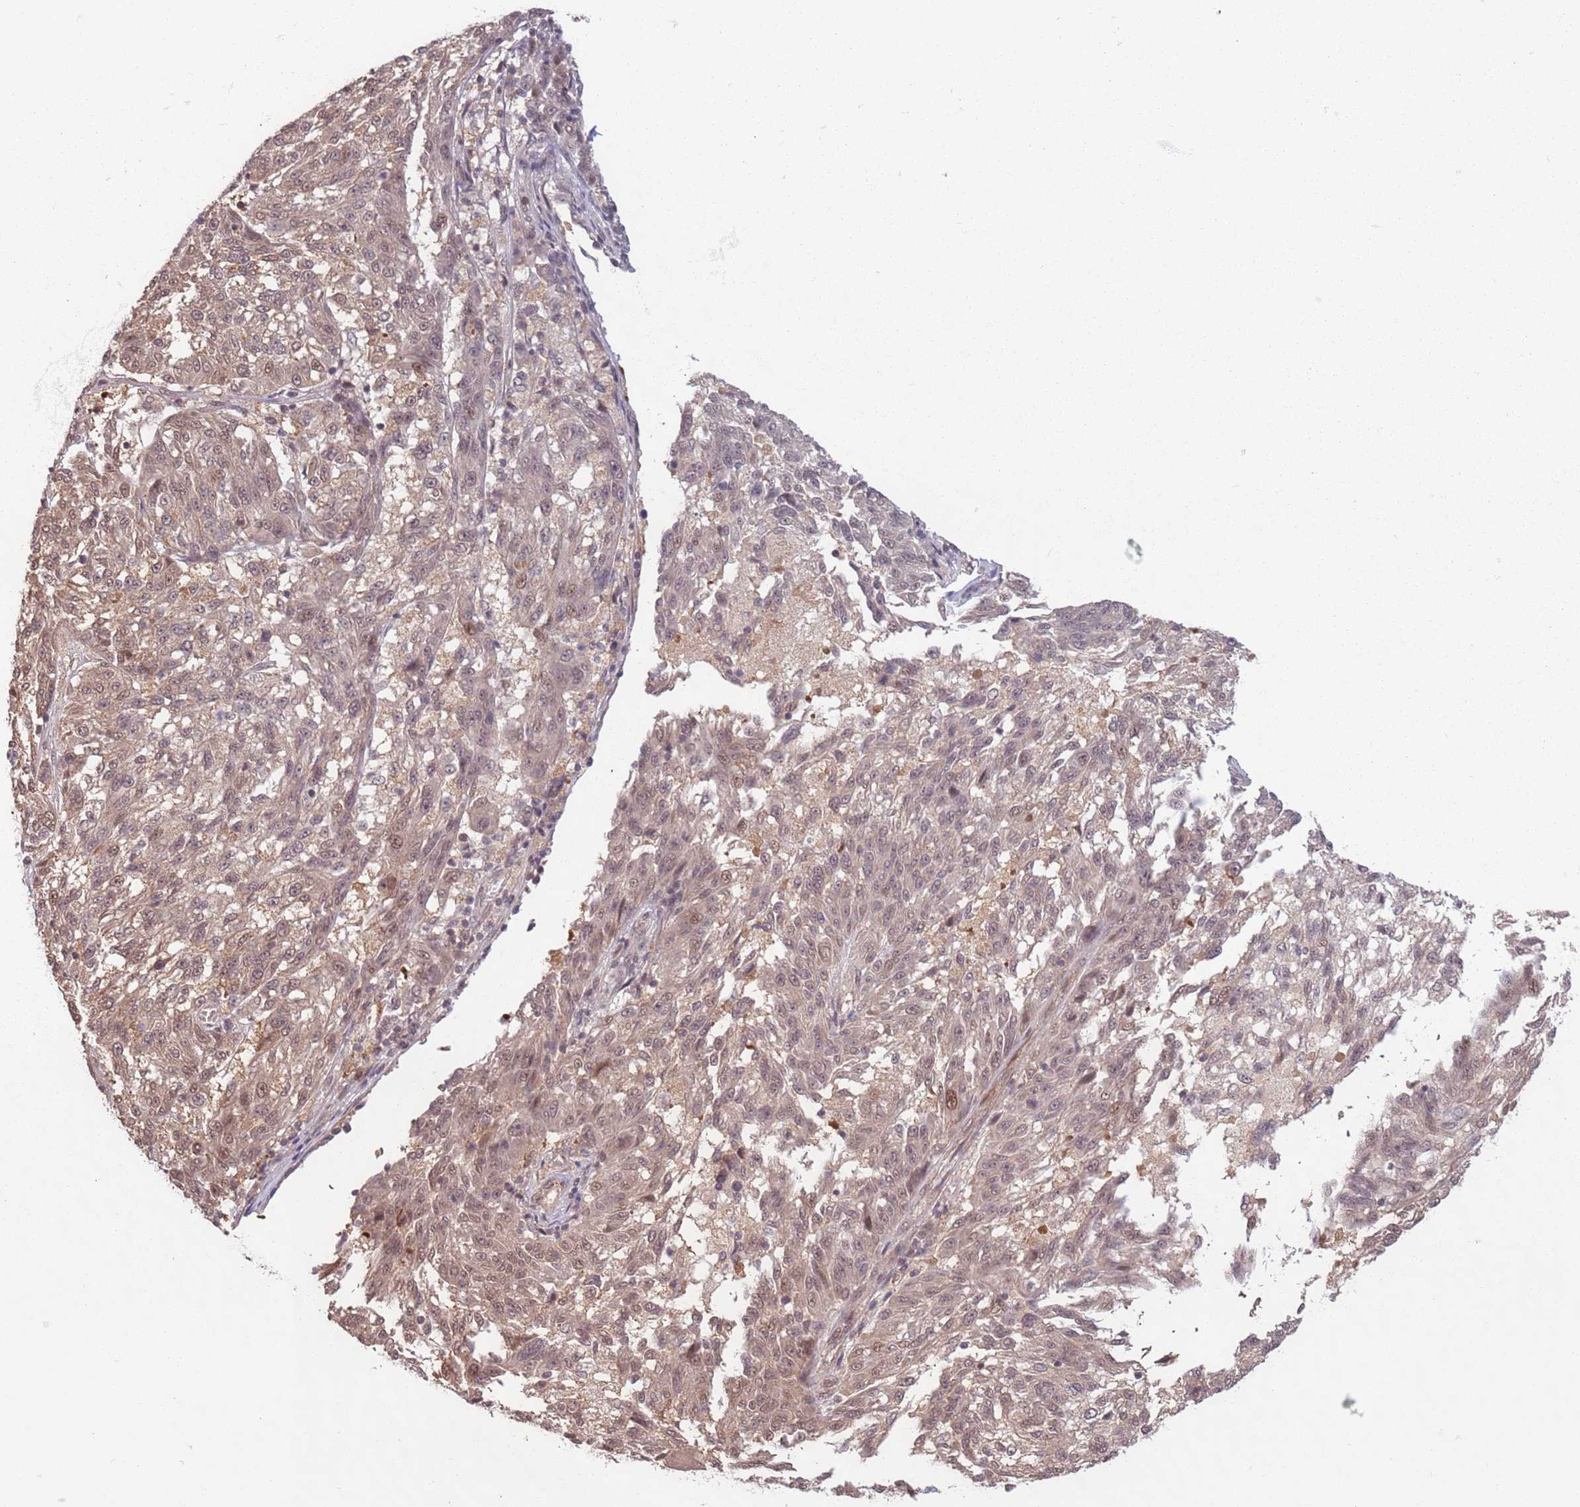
{"staining": {"intensity": "weak", "quantity": ">75%", "location": "cytoplasmic/membranous,nuclear"}, "tissue": "melanoma", "cell_type": "Tumor cells", "image_type": "cancer", "snomed": [{"axis": "morphology", "description": "Malignant melanoma, NOS"}, {"axis": "topography", "description": "Skin"}], "caption": "This micrograph displays immunohistochemistry (IHC) staining of malignant melanoma, with low weak cytoplasmic/membranous and nuclear expression in about >75% of tumor cells.", "gene": "CCDC154", "patient": {"sex": "male", "age": 53}}